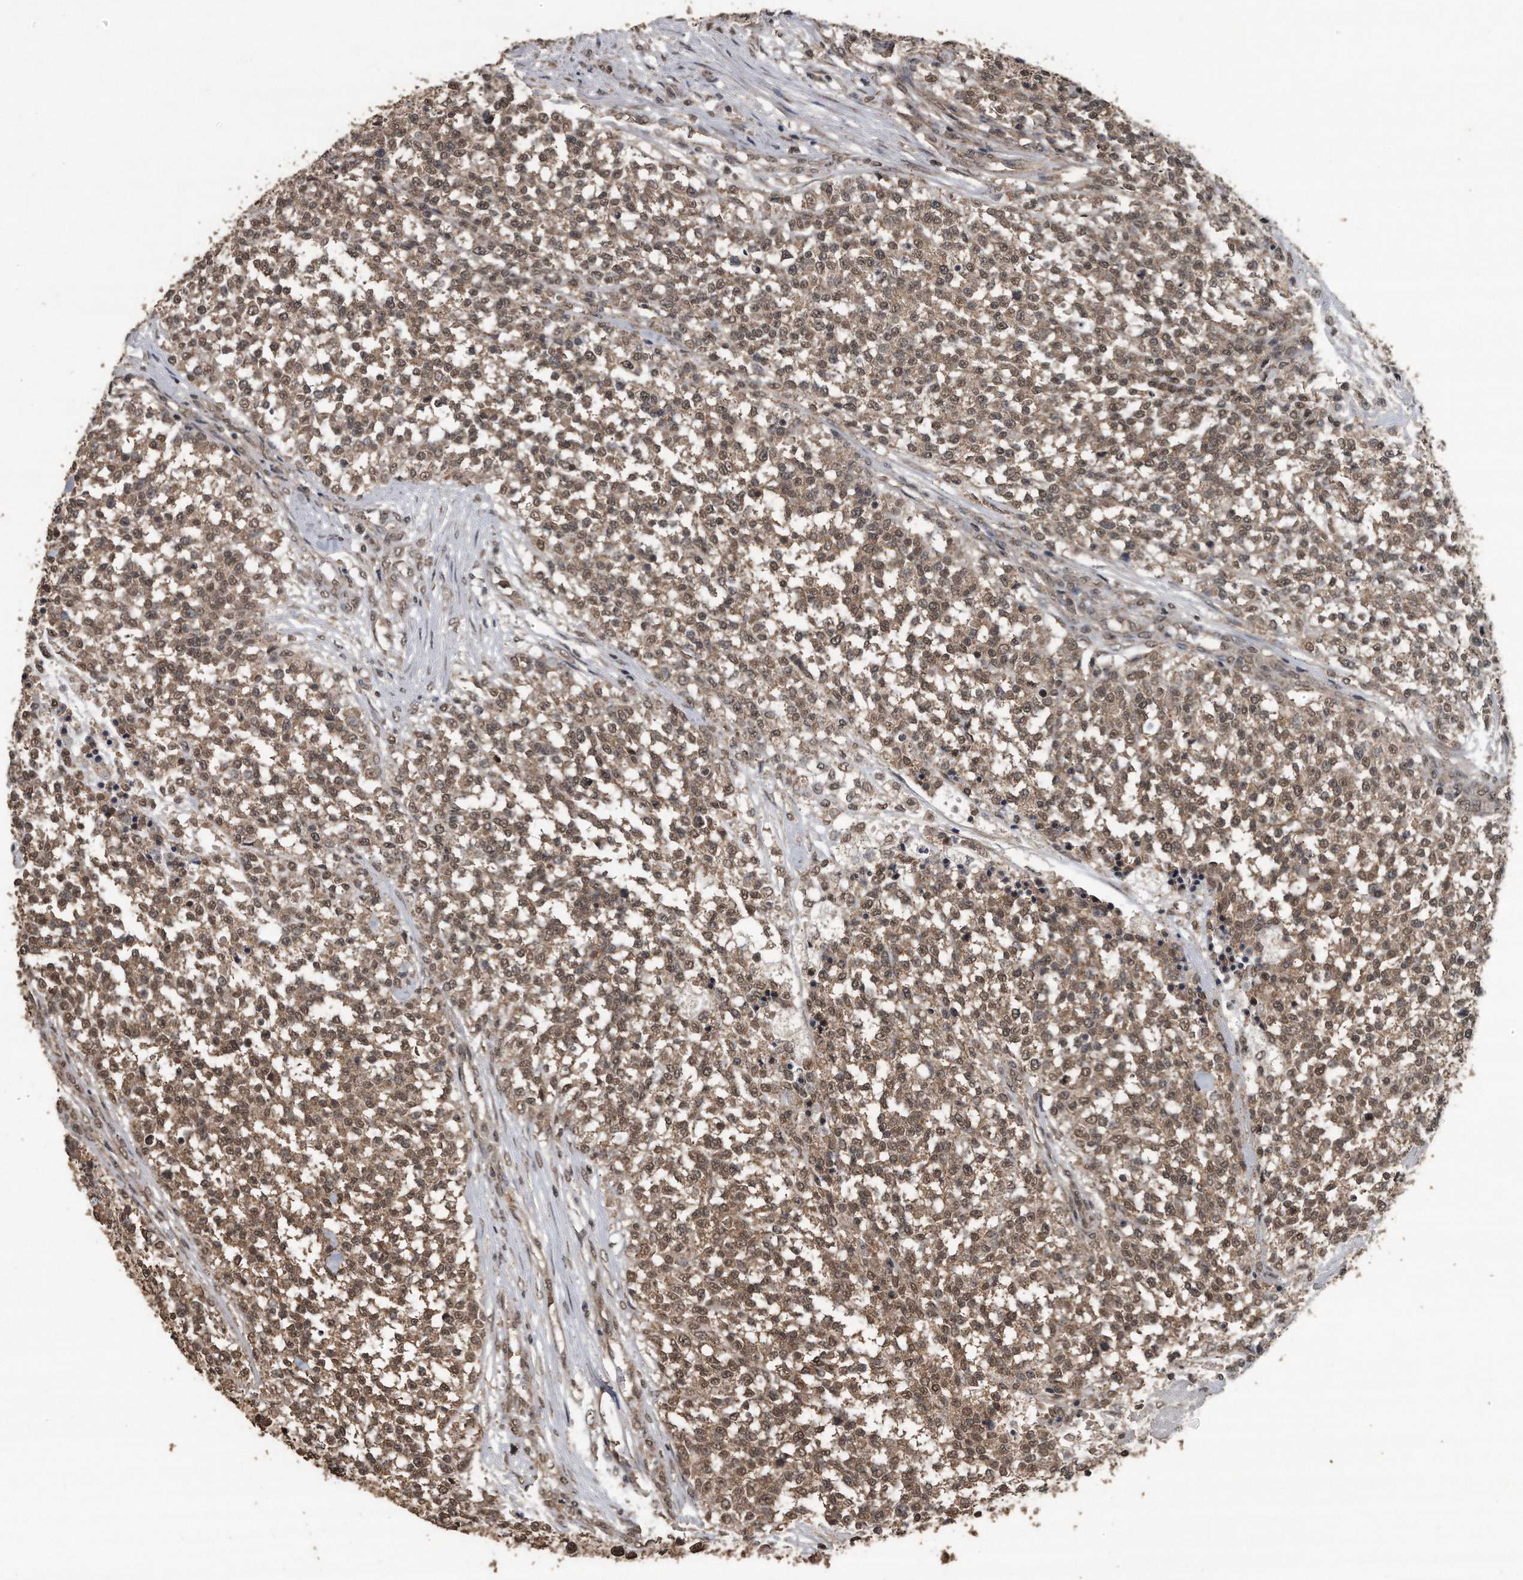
{"staining": {"intensity": "moderate", "quantity": ">75%", "location": "cytoplasmic/membranous,nuclear"}, "tissue": "testis cancer", "cell_type": "Tumor cells", "image_type": "cancer", "snomed": [{"axis": "morphology", "description": "Seminoma, NOS"}, {"axis": "topography", "description": "Testis"}], "caption": "A brown stain labels moderate cytoplasmic/membranous and nuclear positivity of a protein in seminoma (testis) tumor cells.", "gene": "CRYZL1", "patient": {"sex": "male", "age": 59}}